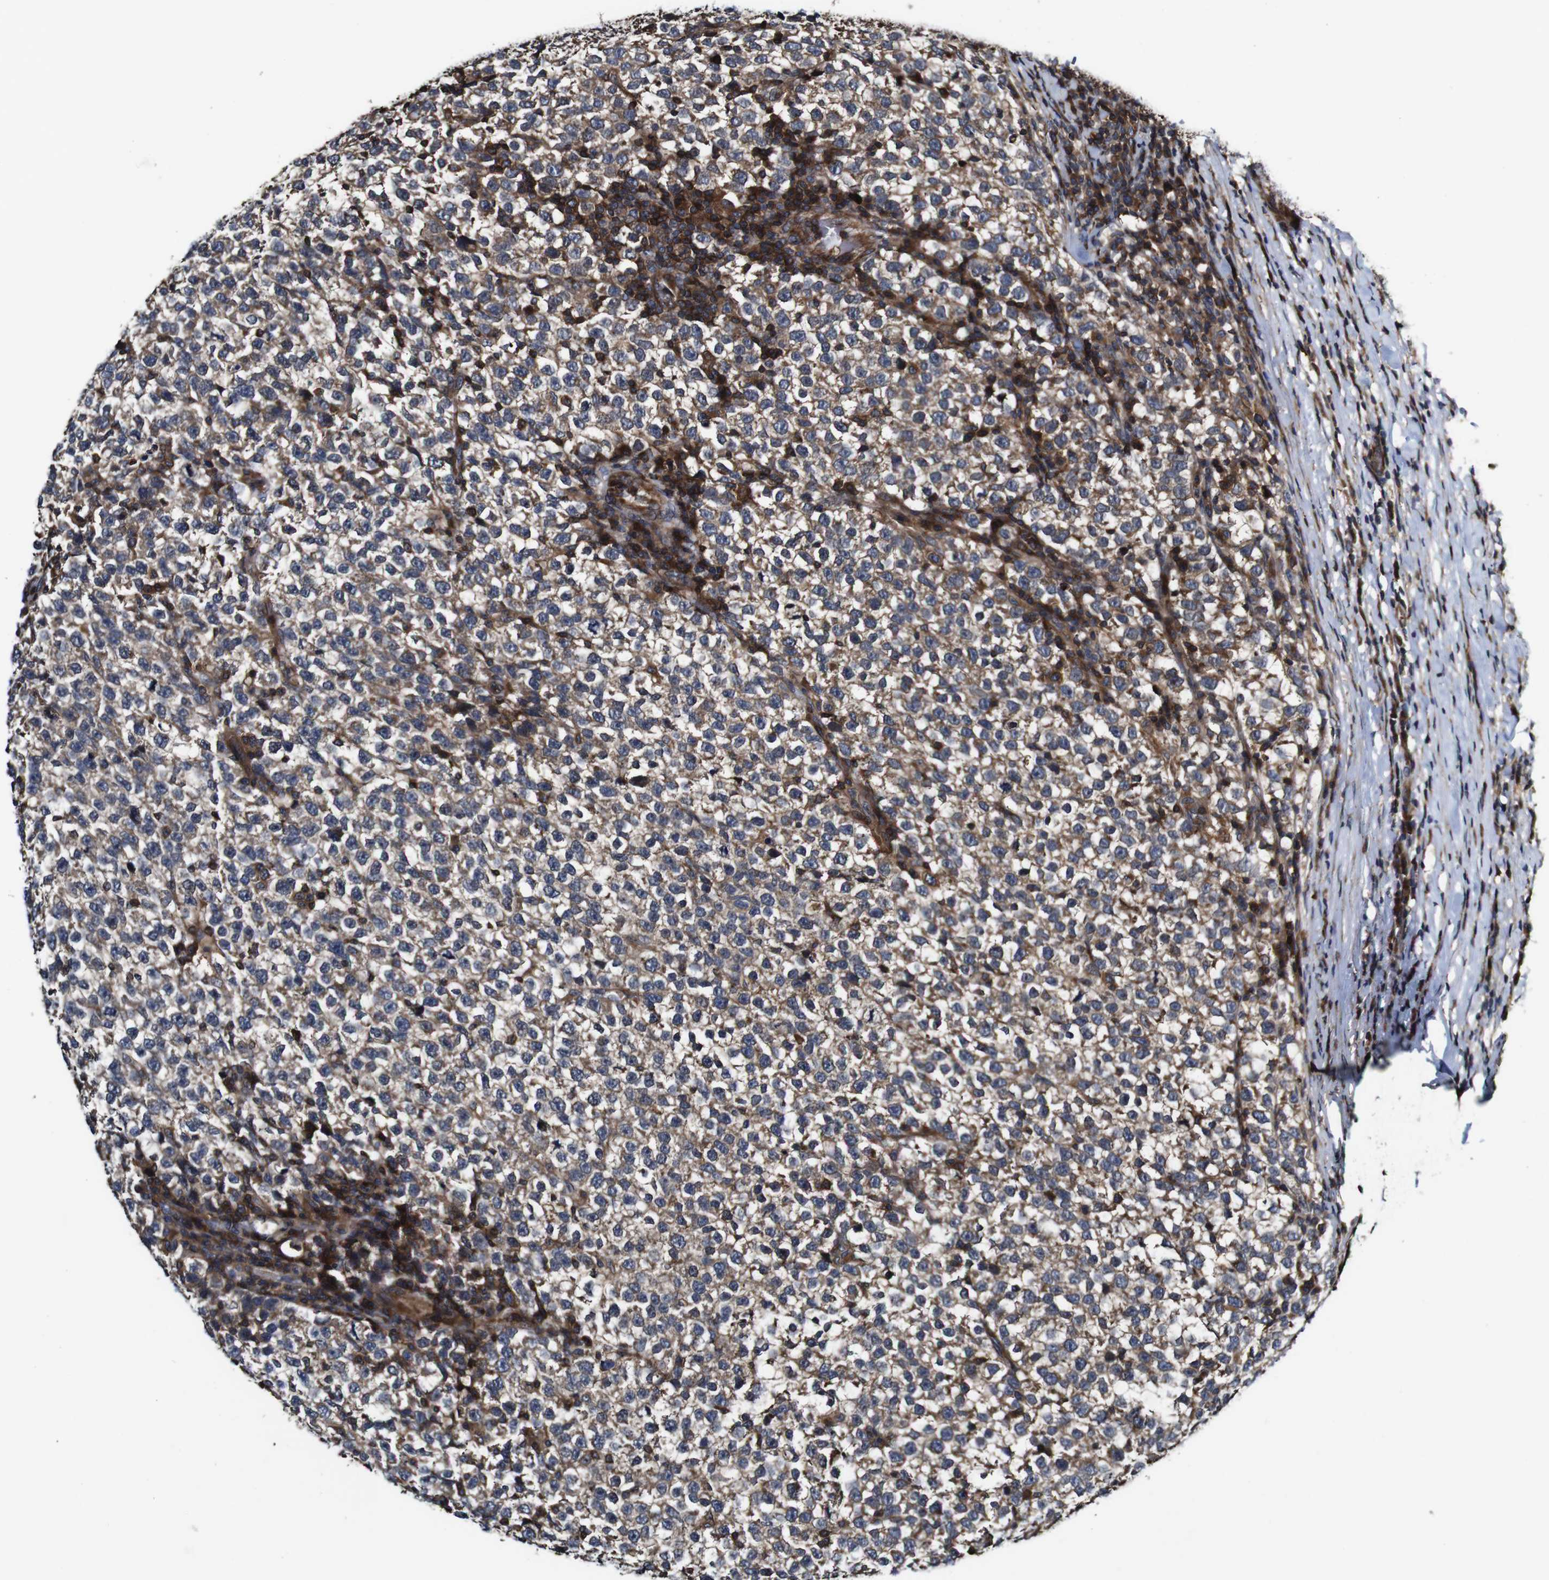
{"staining": {"intensity": "weak", "quantity": ">75%", "location": "cytoplasmic/membranous"}, "tissue": "testis cancer", "cell_type": "Tumor cells", "image_type": "cancer", "snomed": [{"axis": "morphology", "description": "Normal tissue, NOS"}, {"axis": "morphology", "description": "Seminoma, NOS"}, {"axis": "topography", "description": "Testis"}], "caption": "The immunohistochemical stain labels weak cytoplasmic/membranous positivity in tumor cells of testis cancer tissue. The staining was performed using DAB (3,3'-diaminobenzidine), with brown indicating positive protein expression. Nuclei are stained blue with hematoxylin.", "gene": "TNIK", "patient": {"sex": "male", "age": 43}}